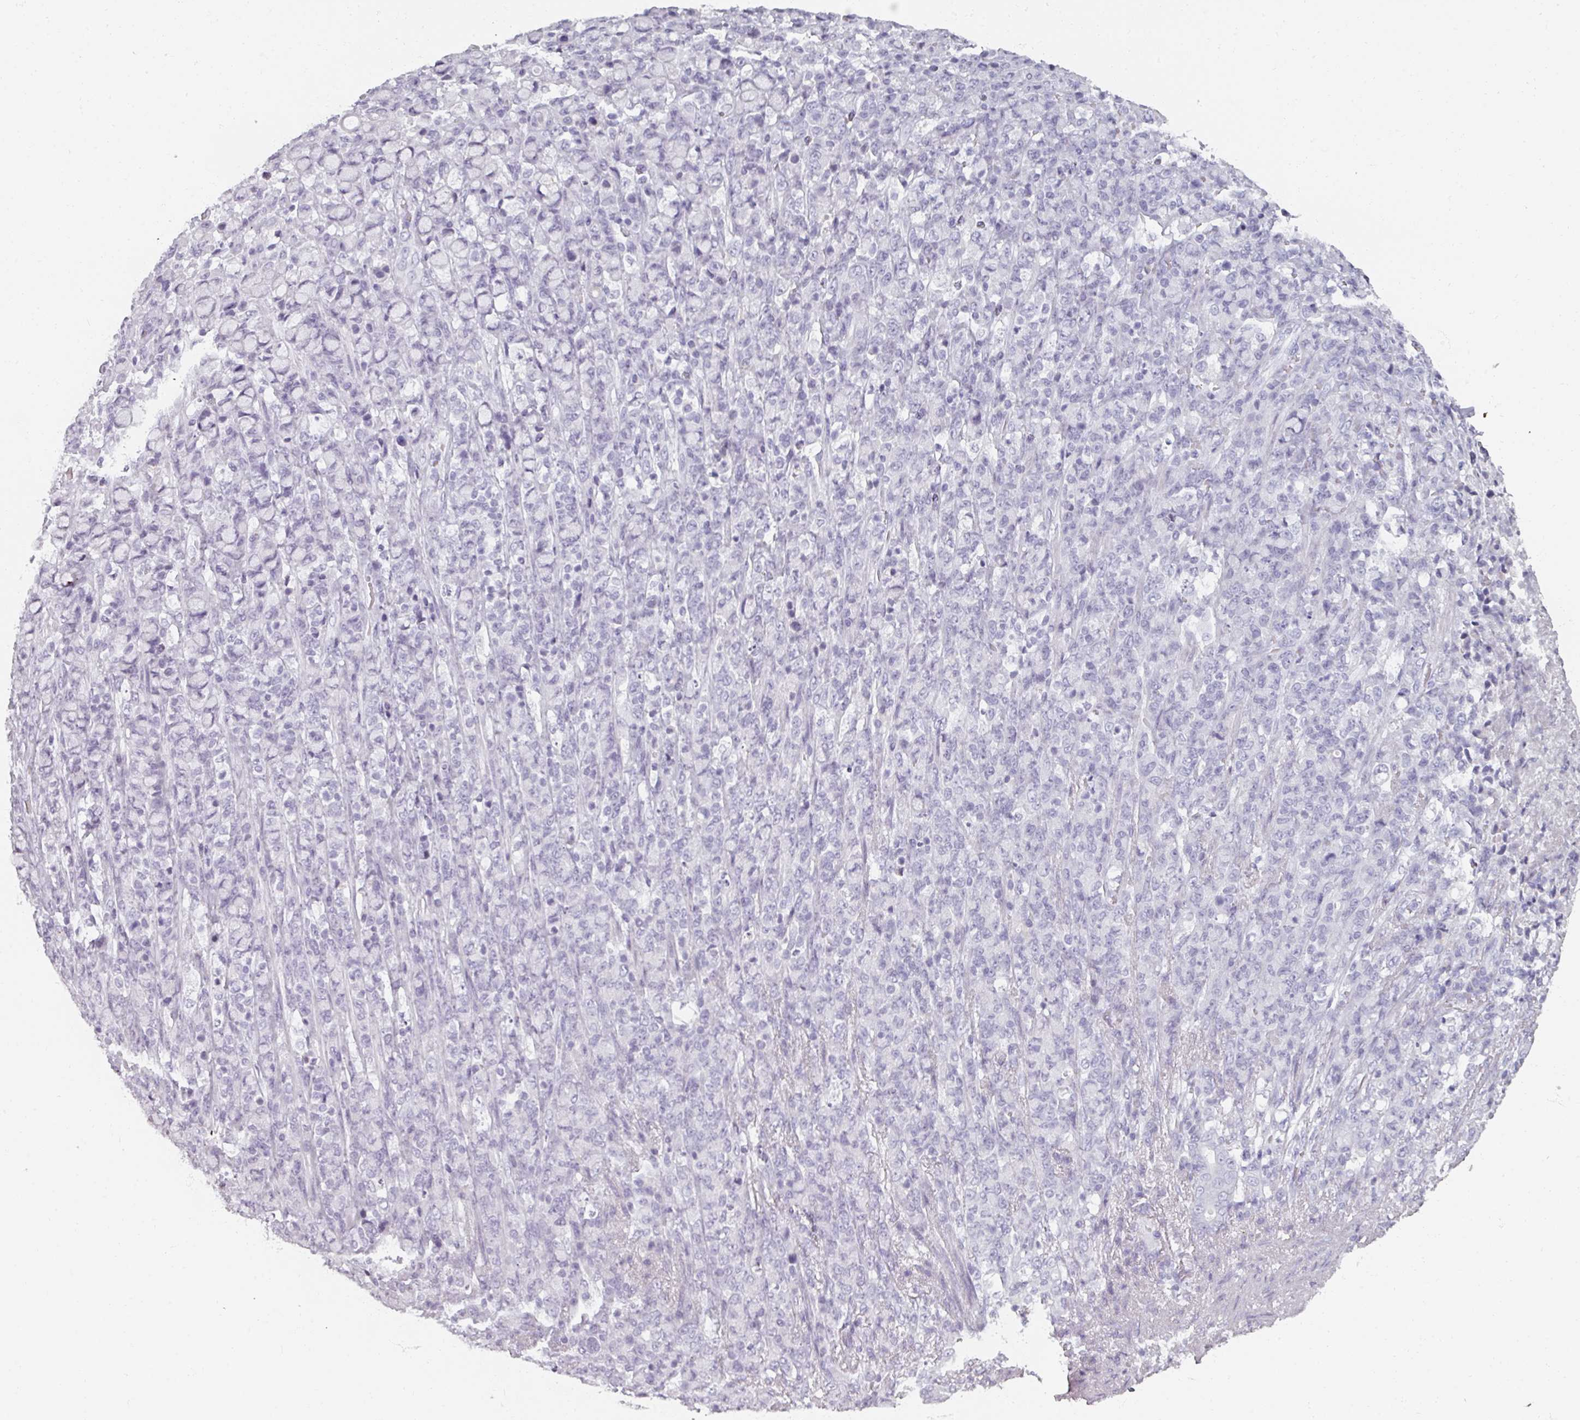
{"staining": {"intensity": "negative", "quantity": "none", "location": "none"}, "tissue": "stomach cancer", "cell_type": "Tumor cells", "image_type": "cancer", "snomed": [{"axis": "morphology", "description": "Normal tissue, NOS"}, {"axis": "morphology", "description": "Adenocarcinoma, NOS"}, {"axis": "topography", "description": "Stomach"}], "caption": "Immunohistochemistry (IHC) histopathology image of neoplastic tissue: human stomach cancer (adenocarcinoma) stained with DAB (3,3'-diaminobenzidine) shows no significant protein positivity in tumor cells.", "gene": "REG3G", "patient": {"sex": "female", "age": 79}}